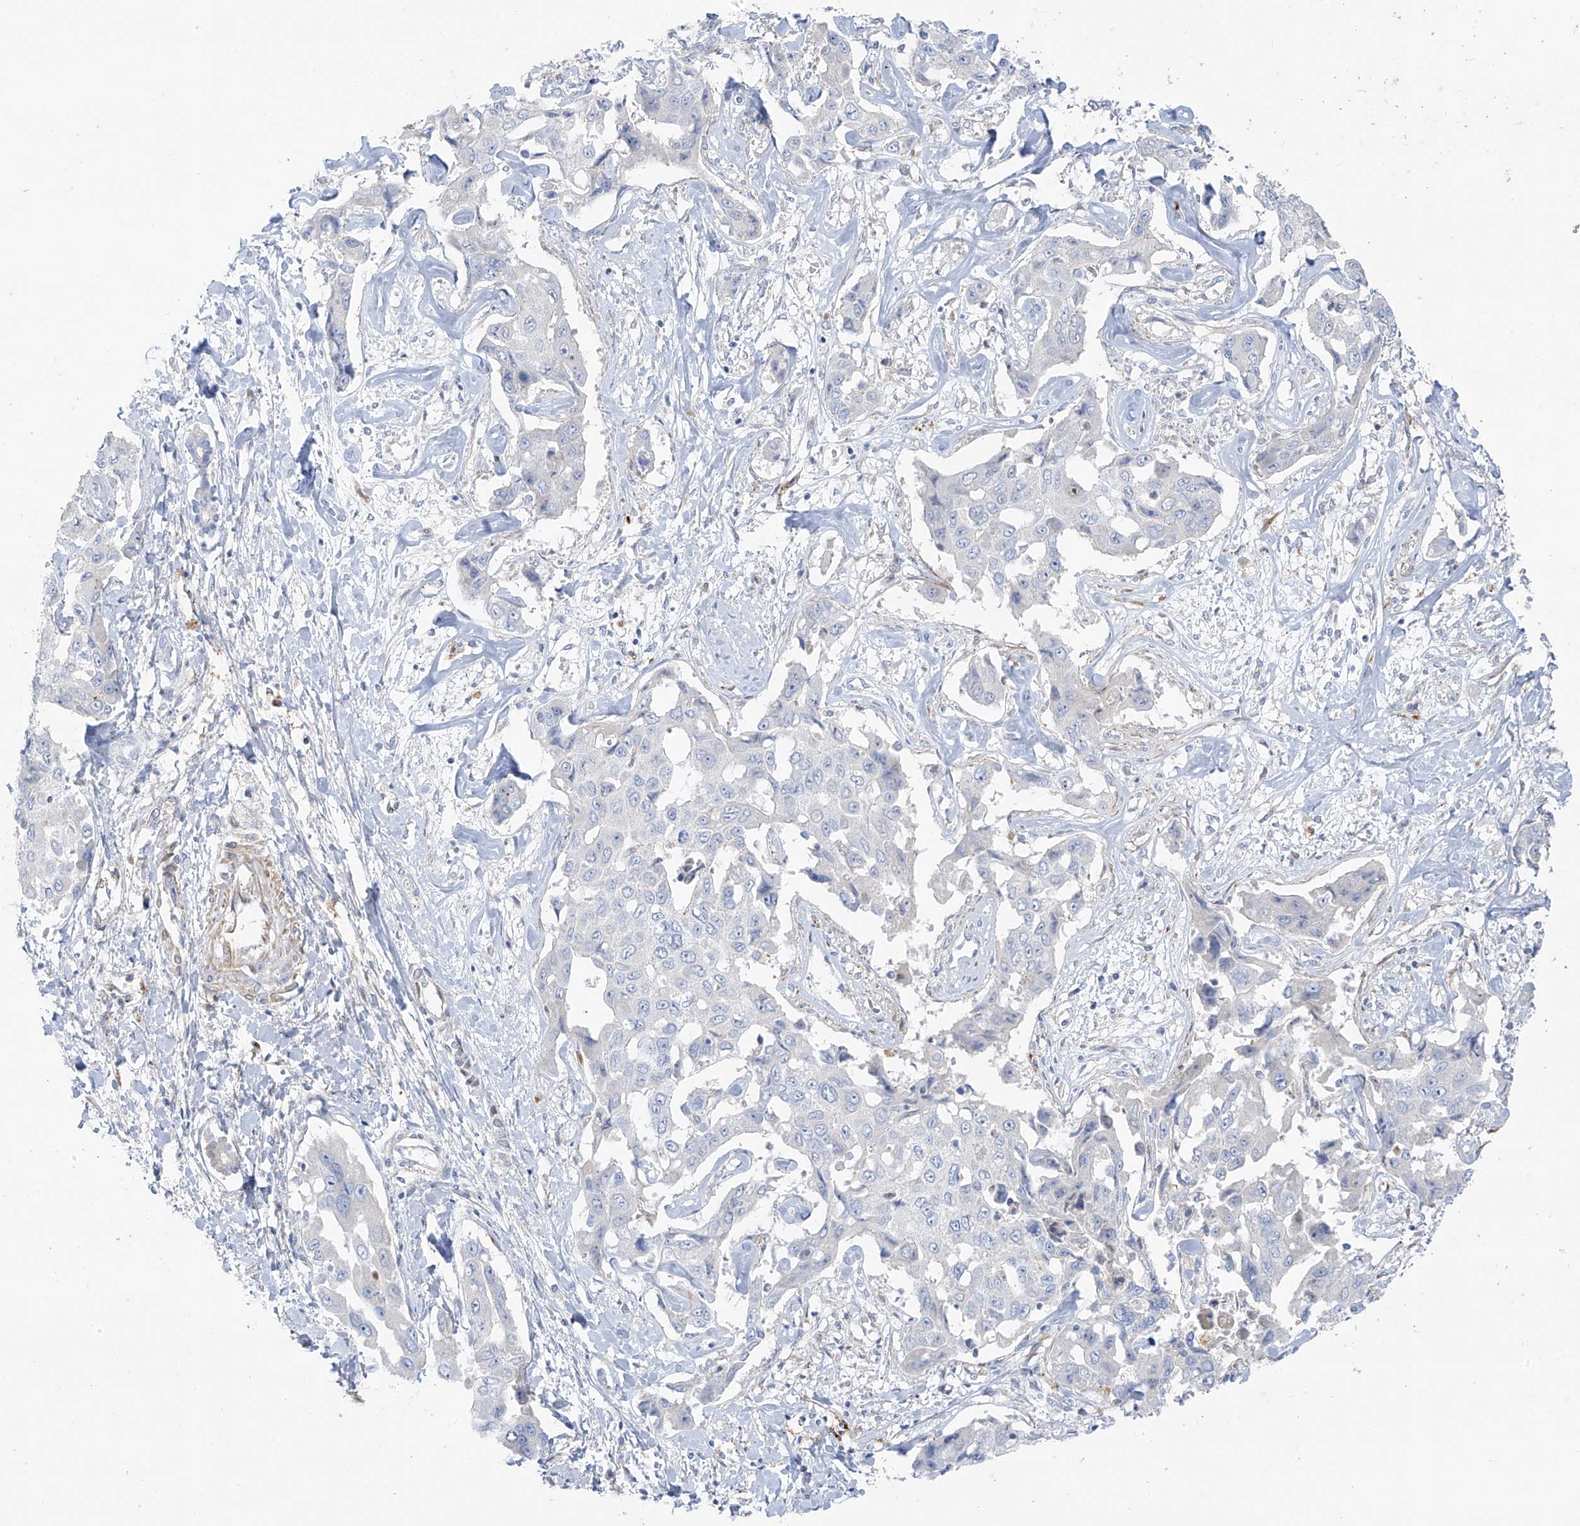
{"staining": {"intensity": "negative", "quantity": "none", "location": "none"}, "tissue": "liver cancer", "cell_type": "Tumor cells", "image_type": "cancer", "snomed": [{"axis": "morphology", "description": "Cholangiocarcinoma"}, {"axis": "topography", "description": "Liver"}], "caption": "High power microscopy histopathology image of an immunohistochemistry image of liver cholangiocarcinoma, revealing no significant staining in tumor cells.", "gene": "TAL2", "patient": {"sex": "male", "age": 59}}